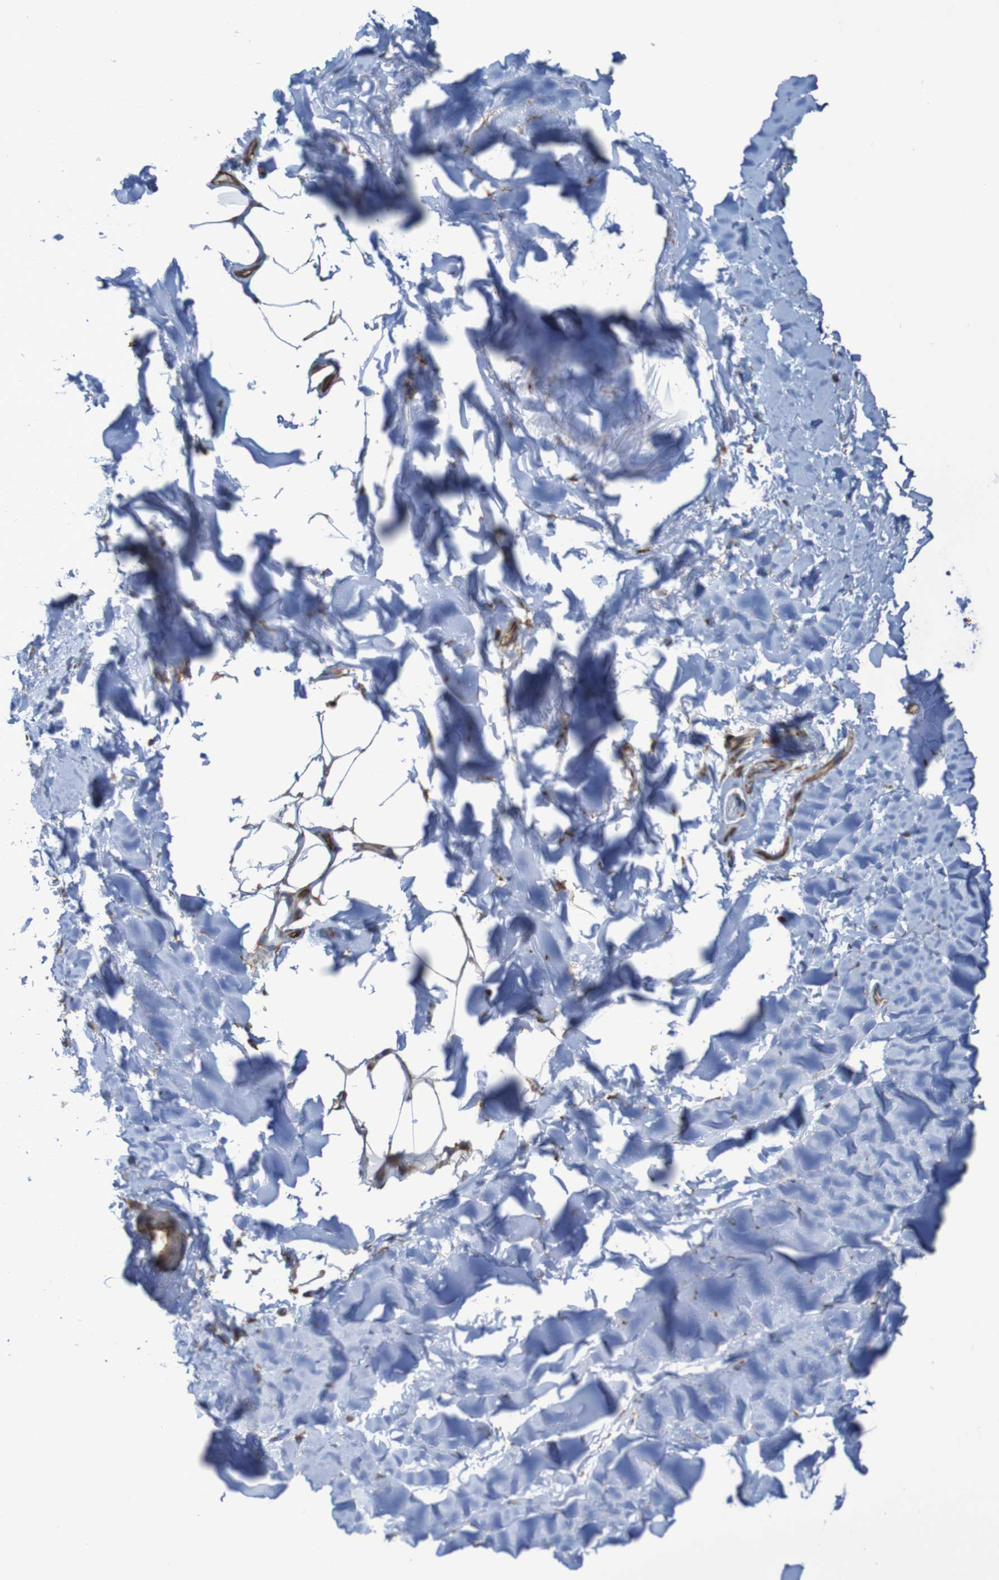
{"staining": {"intensity": "moderate", "quantity": ">75%", "location": "cytoplasmic/membranous"}, "tissue": "adipose tissue", "cell_type": "Adipocytes", "image_type": "normal", "snomed": [{"axis": "morphology", "description": "Normal tissue, NOS"}, {"axis": "topography", "description": "Cartilage tissue"}, {"axis": "topography", "description": "Bronchus"}], "caption": "Adipose tissue stained with immunohistochemistry (IHC) exhibits moderate cytoplasmic/membranous positivity in approximately >75% of adipocytes.", "gene": "RPL10", "patient": {"sex": "female", "age": 73}}